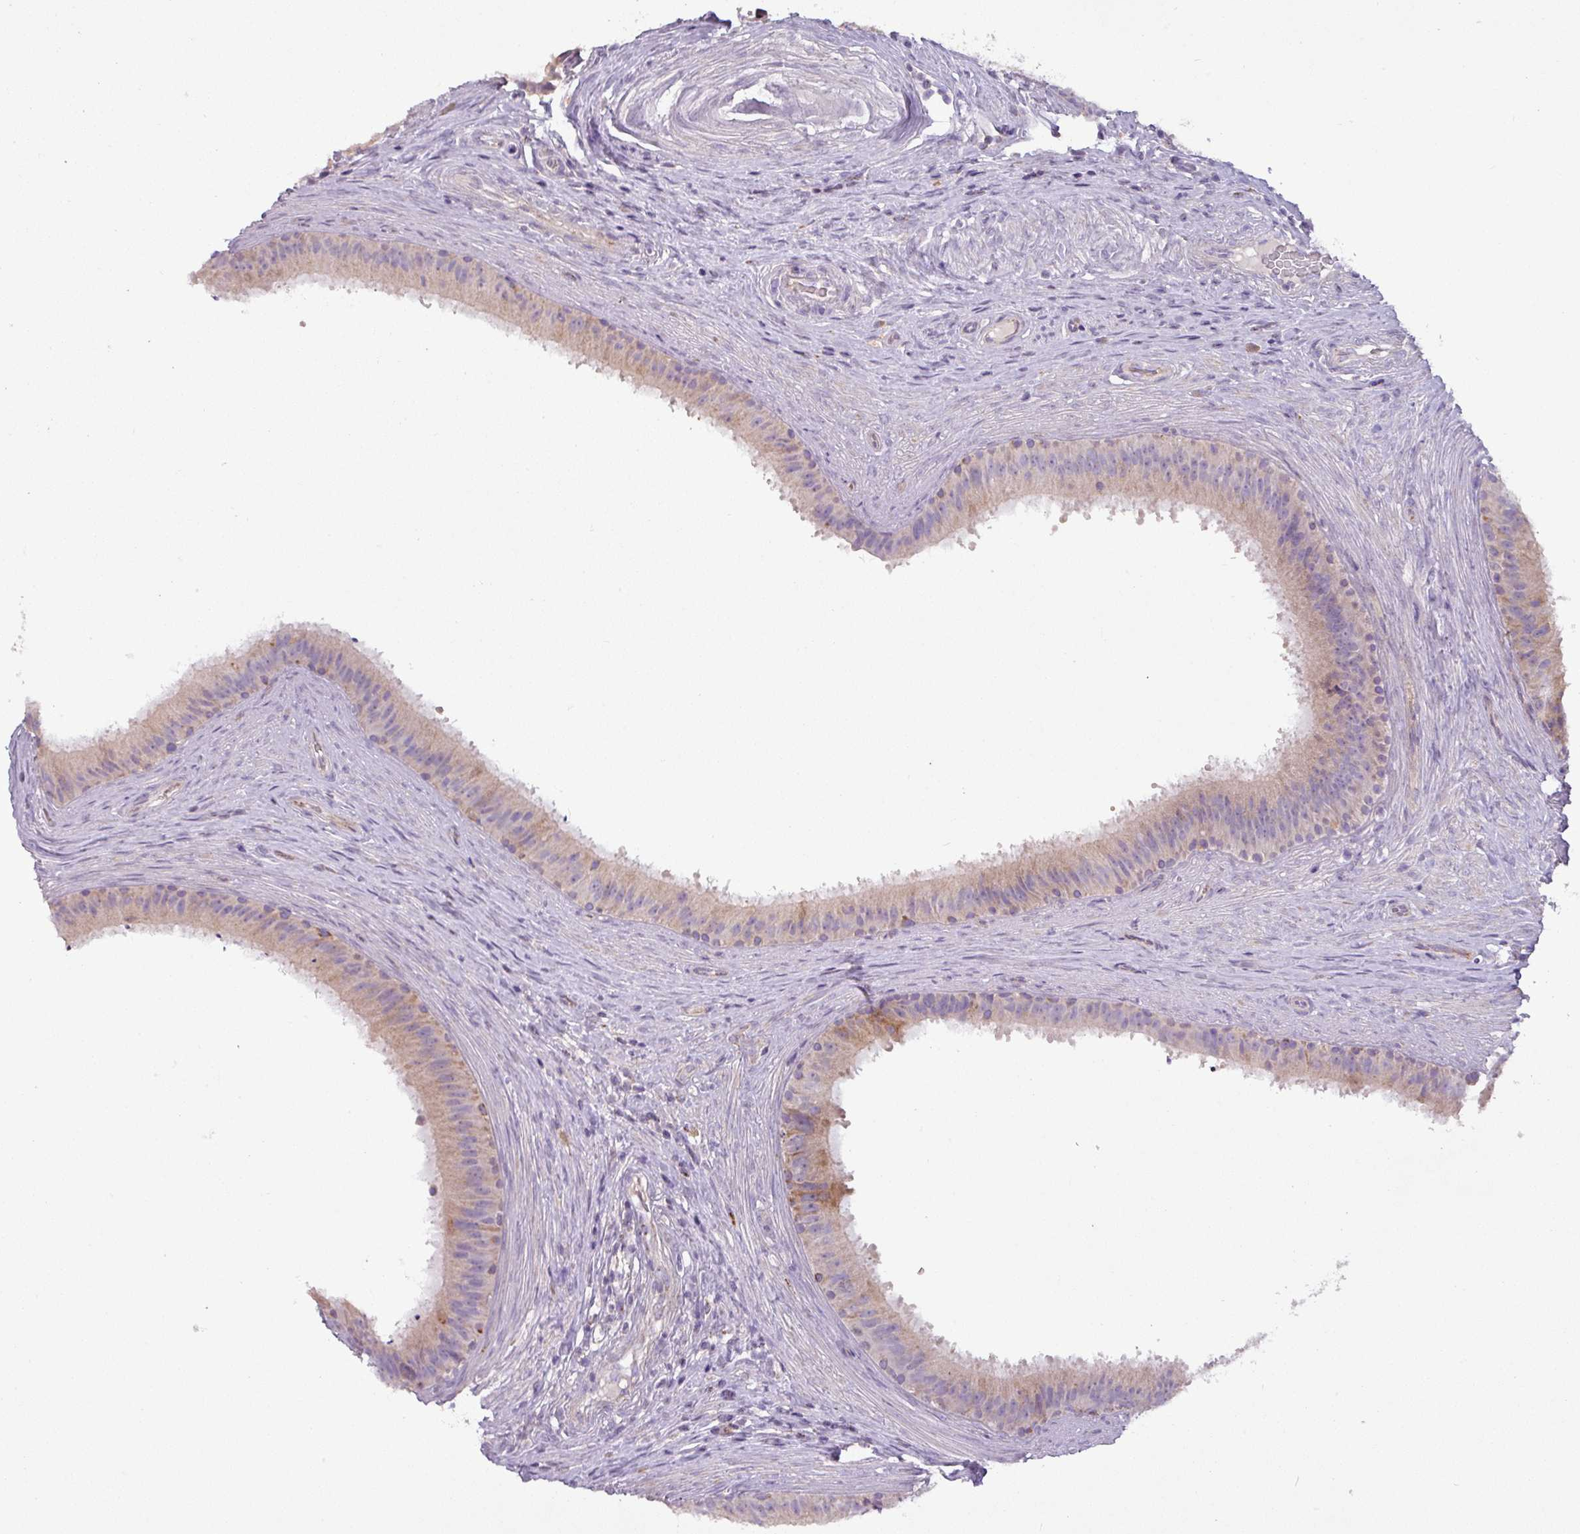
{"staining": {"intensity": "moderate", "quantity": "25%-75%", "location": "cytoplasmic/membranous"}, "tissue": "epididymis", "cell_type": "Glandular cells", "image_type": "normal", "snomed": [{"axis": "morphology", "description": "Normal tissue, NOS"}, {"axis": "topography", "description": "Testis"}, {"axis": "topography", "description": "Epididymis"}], "caption": "This is a micrograph of immunohistochemistry (IHC) staining of normal epididymis, which shows moderate staining in the cytoplasmic/membranous of glandular cells.", "gene": "PNMA6A", "patient": {"sex": "male", "age": 41}}